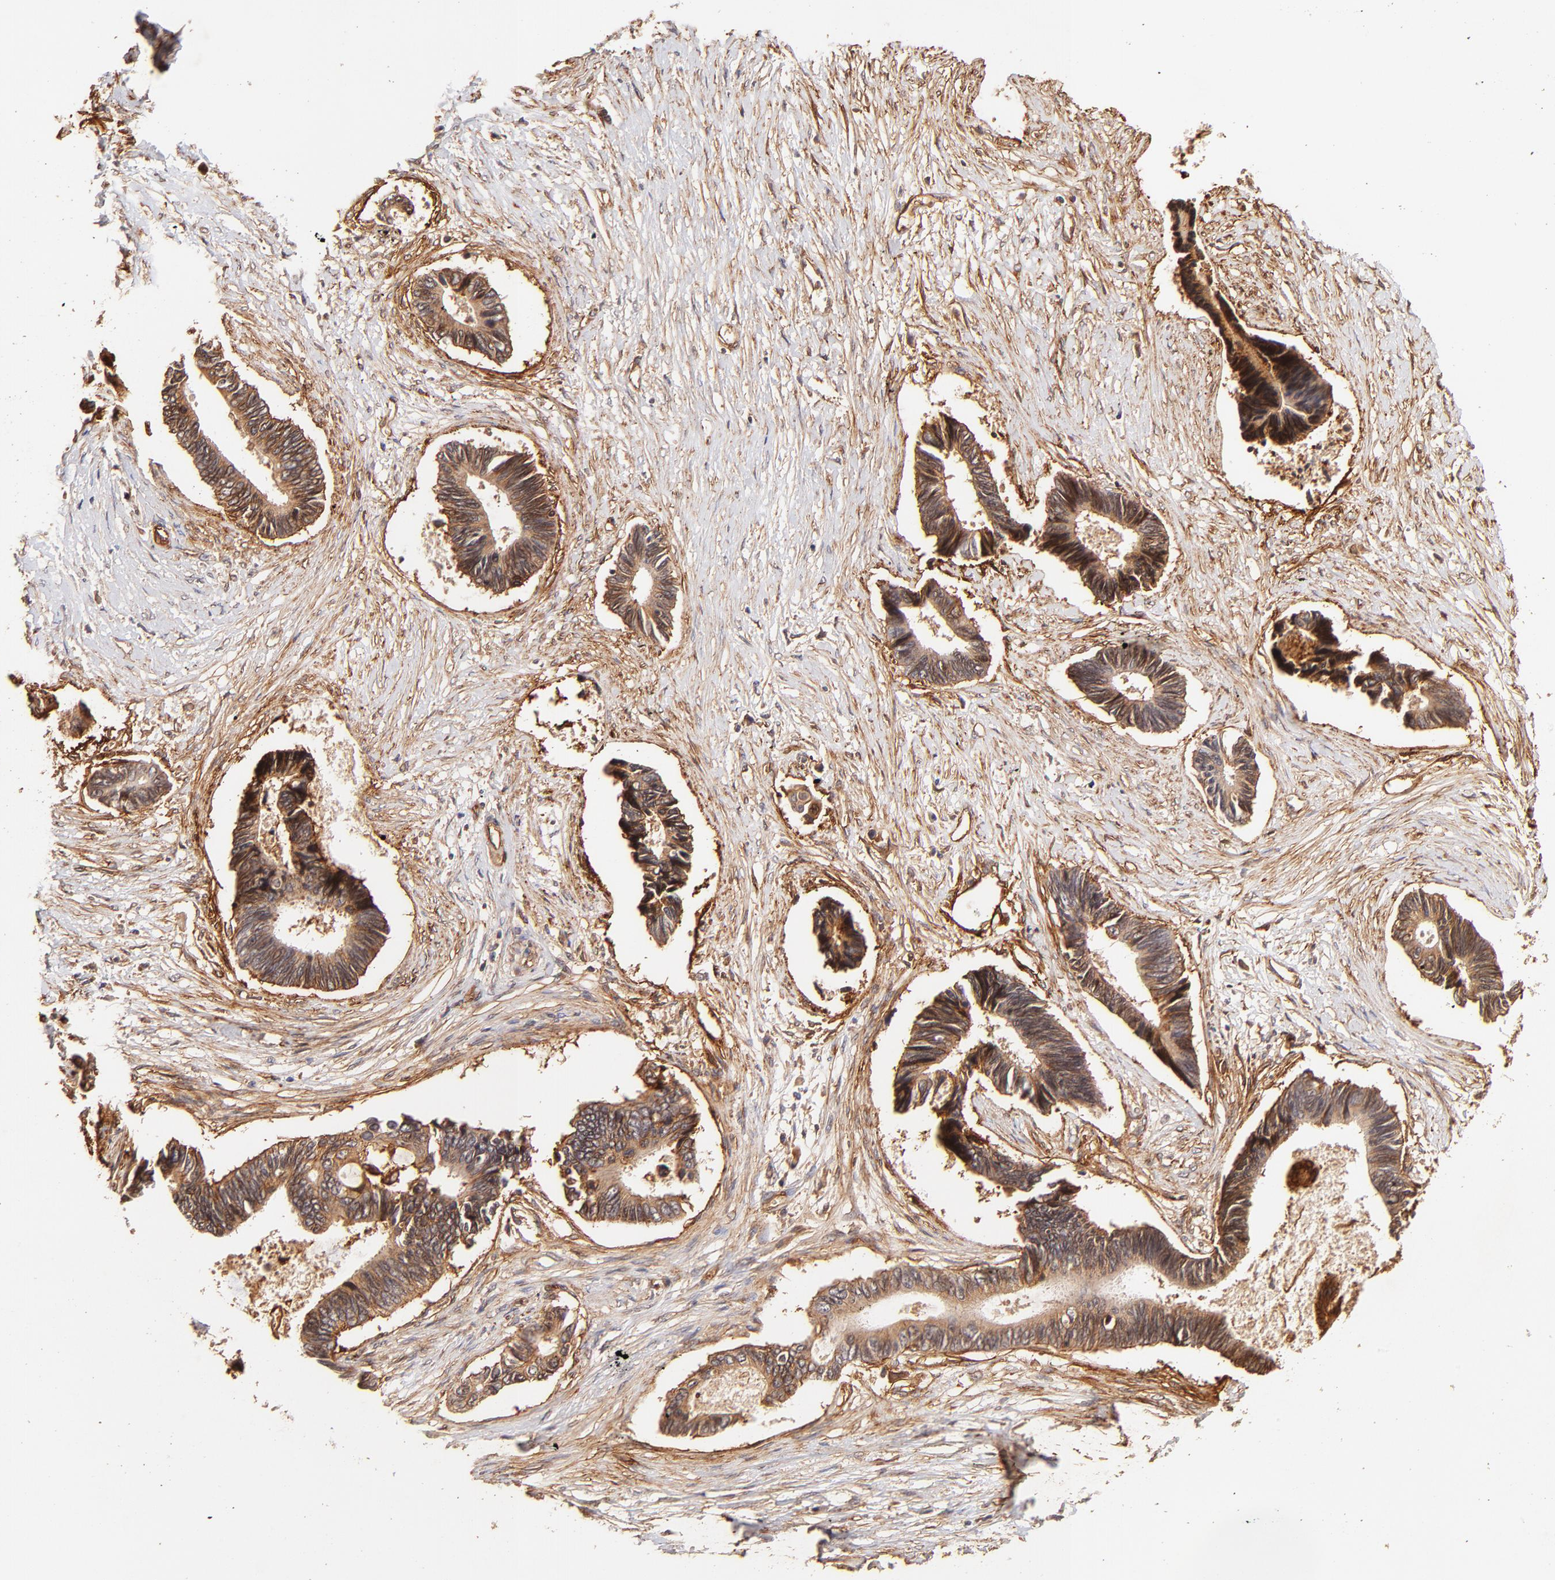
{"staining": {"intensity": "strong", "quantity": ">75%", "location": "cytoplasmic/membranous"}, "tissue": "pancreatic cancer", "cell_type": "Tumor cells", "image_type": "cancer", "snomed": [{"axis": "morphology", "description": "Adenocarcinoma, NOS"}, {"axis": "topography", "description": "Pancreas"}], "caption": "Protein staining of pancreatic cancer (adenocarcinoma) tissue exhibits strong cytoplasmic/membranous staining in about >75% of tumor cells.", "gene": "ITGB1", "patient": {"sex": "female", "age": 70}}